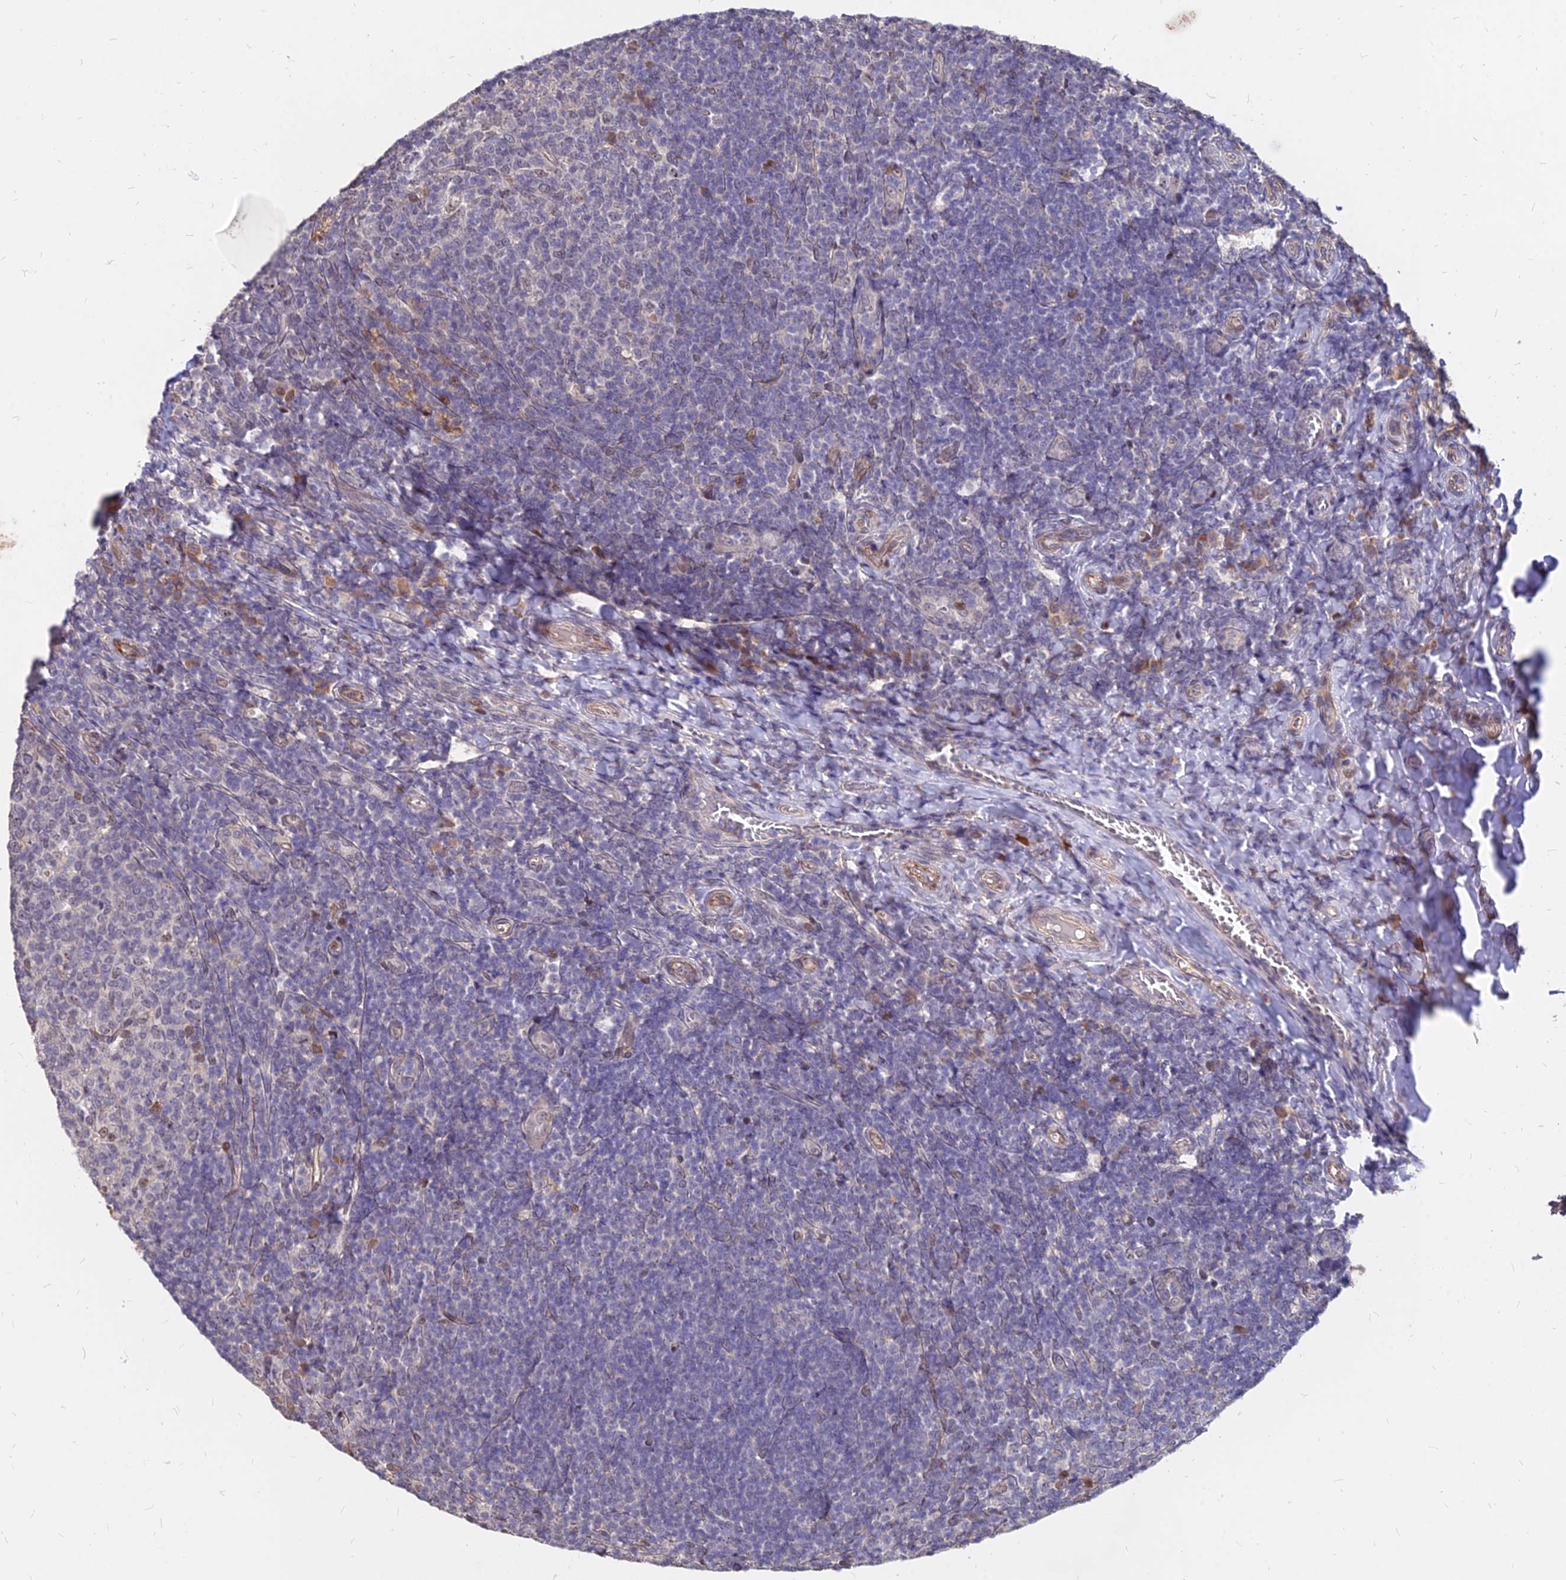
{"staining": {"intensity": "negative", "quantity": "none", "location": "none"}, "tissue": "tonsil", "cell_type": "Germinal center cells", "image_type": "normal", "snomed": [{"axis": "morphology", "description": "Normal tissue, NOS"}, {"axis": "topography", "description": "Tonsil"}], "caption": "The photomicrograph exhibits no staining of germinal center cells in normal tonsil. (DAB immunohistochemistry (IHC) with hematoxylin counter stain).", "gene": "C11orf68", "patient": {"sex": "female", "age": 10}}